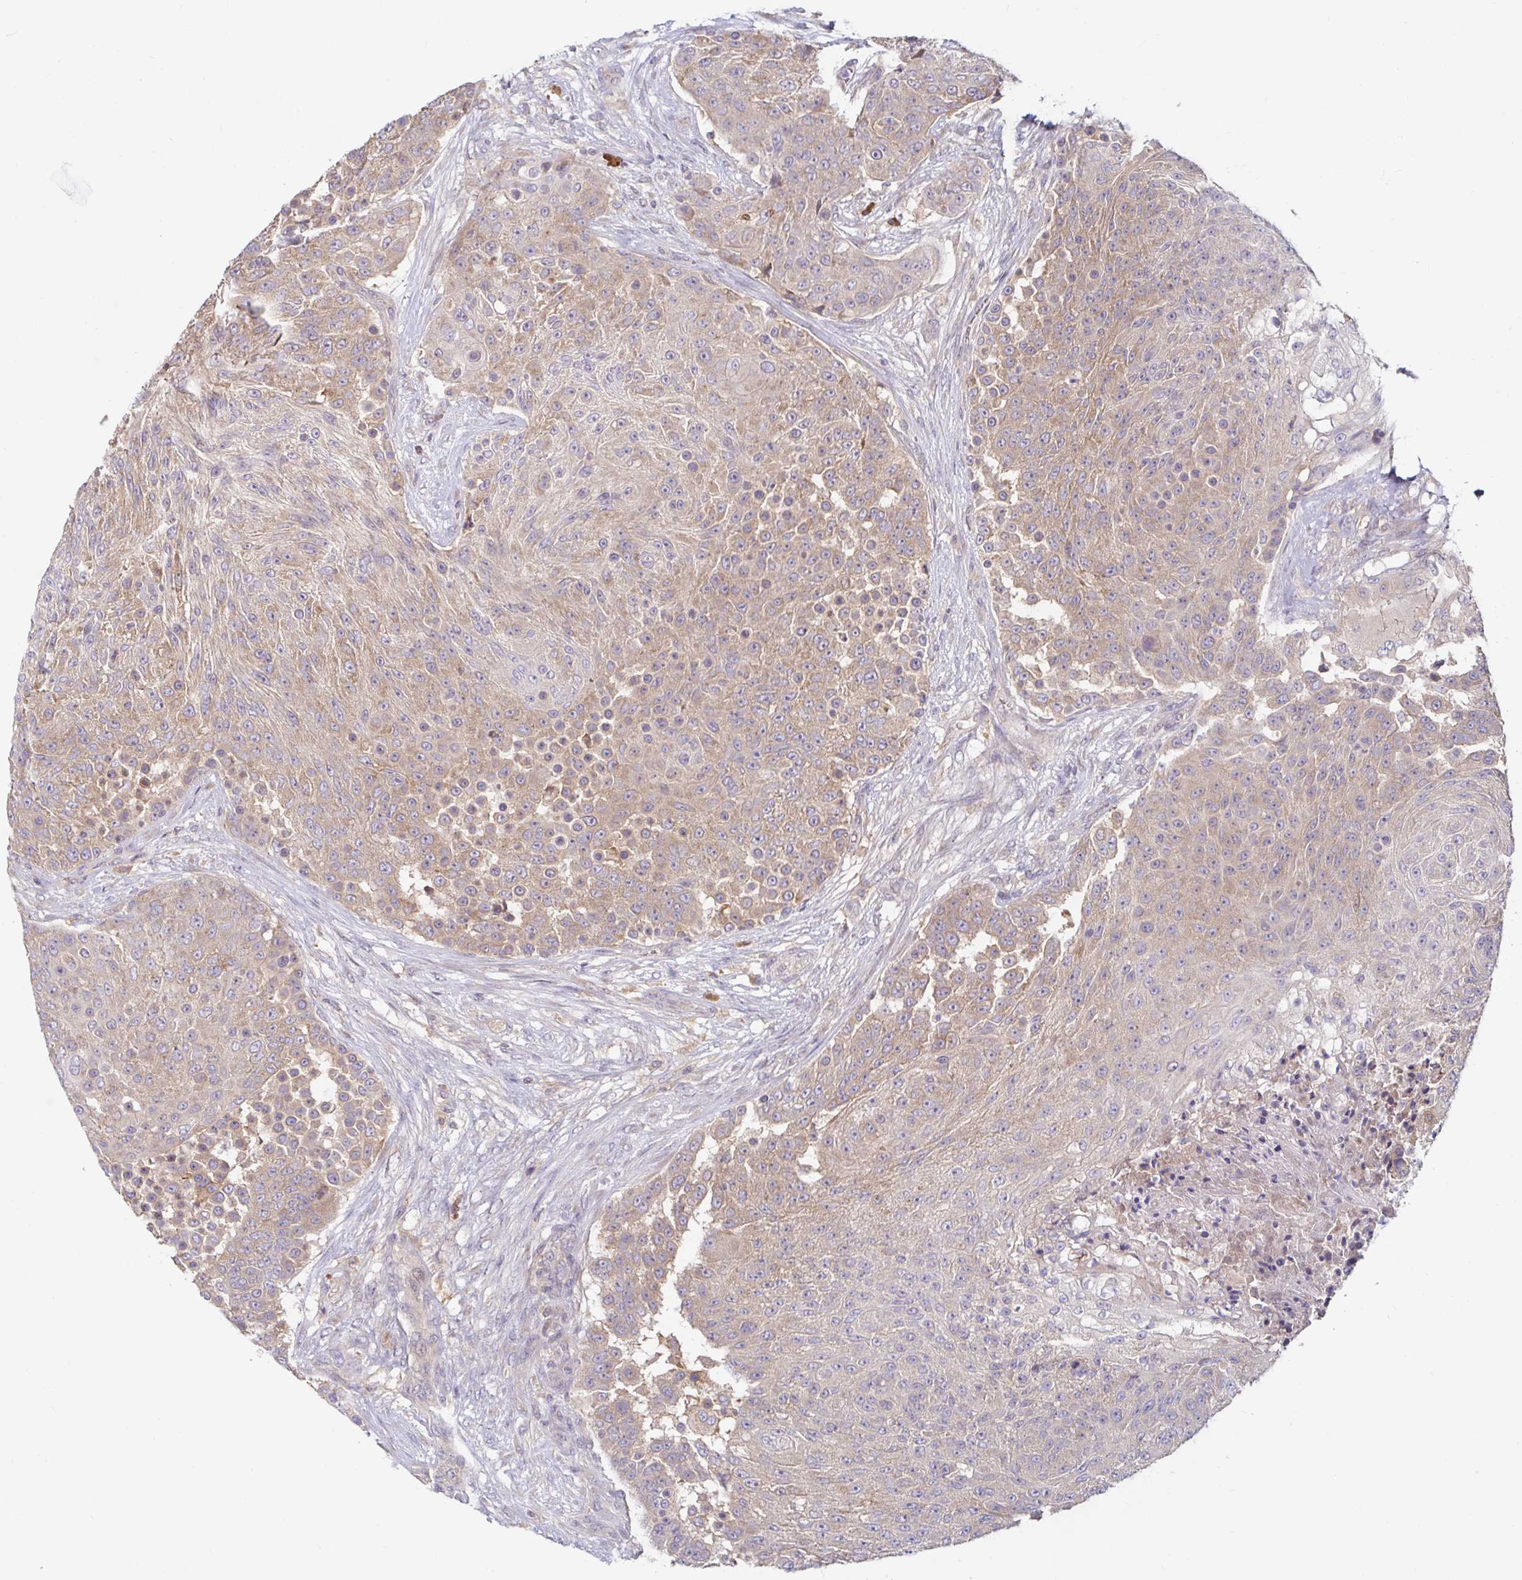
{"staining": {"intensity": "weak", "quantity": "25%-75%", "location": "cytoplasmic/membranous"}, "tissue": "urothelial cancer", "cell_type": "Tumor cells", "image_type": "cancer", "snomed": [{"axis": "morphology", "description": "Urothelial carcinoma, High grade"}, {"axis": "topography", "description": "Urinary bladder"}], "caption": "IHC image of neoplastic tissue: urothelial cancer stained using immunohistochemistry (IHC) exhibits low levels of weak protein expression localized specifically in the cytoplasmic/membranous of tumor cells, appearing as a cytoplasmic/membranous brown color.", "gene": "LARP1", "patient": {"sex": "female", "age": 63}}